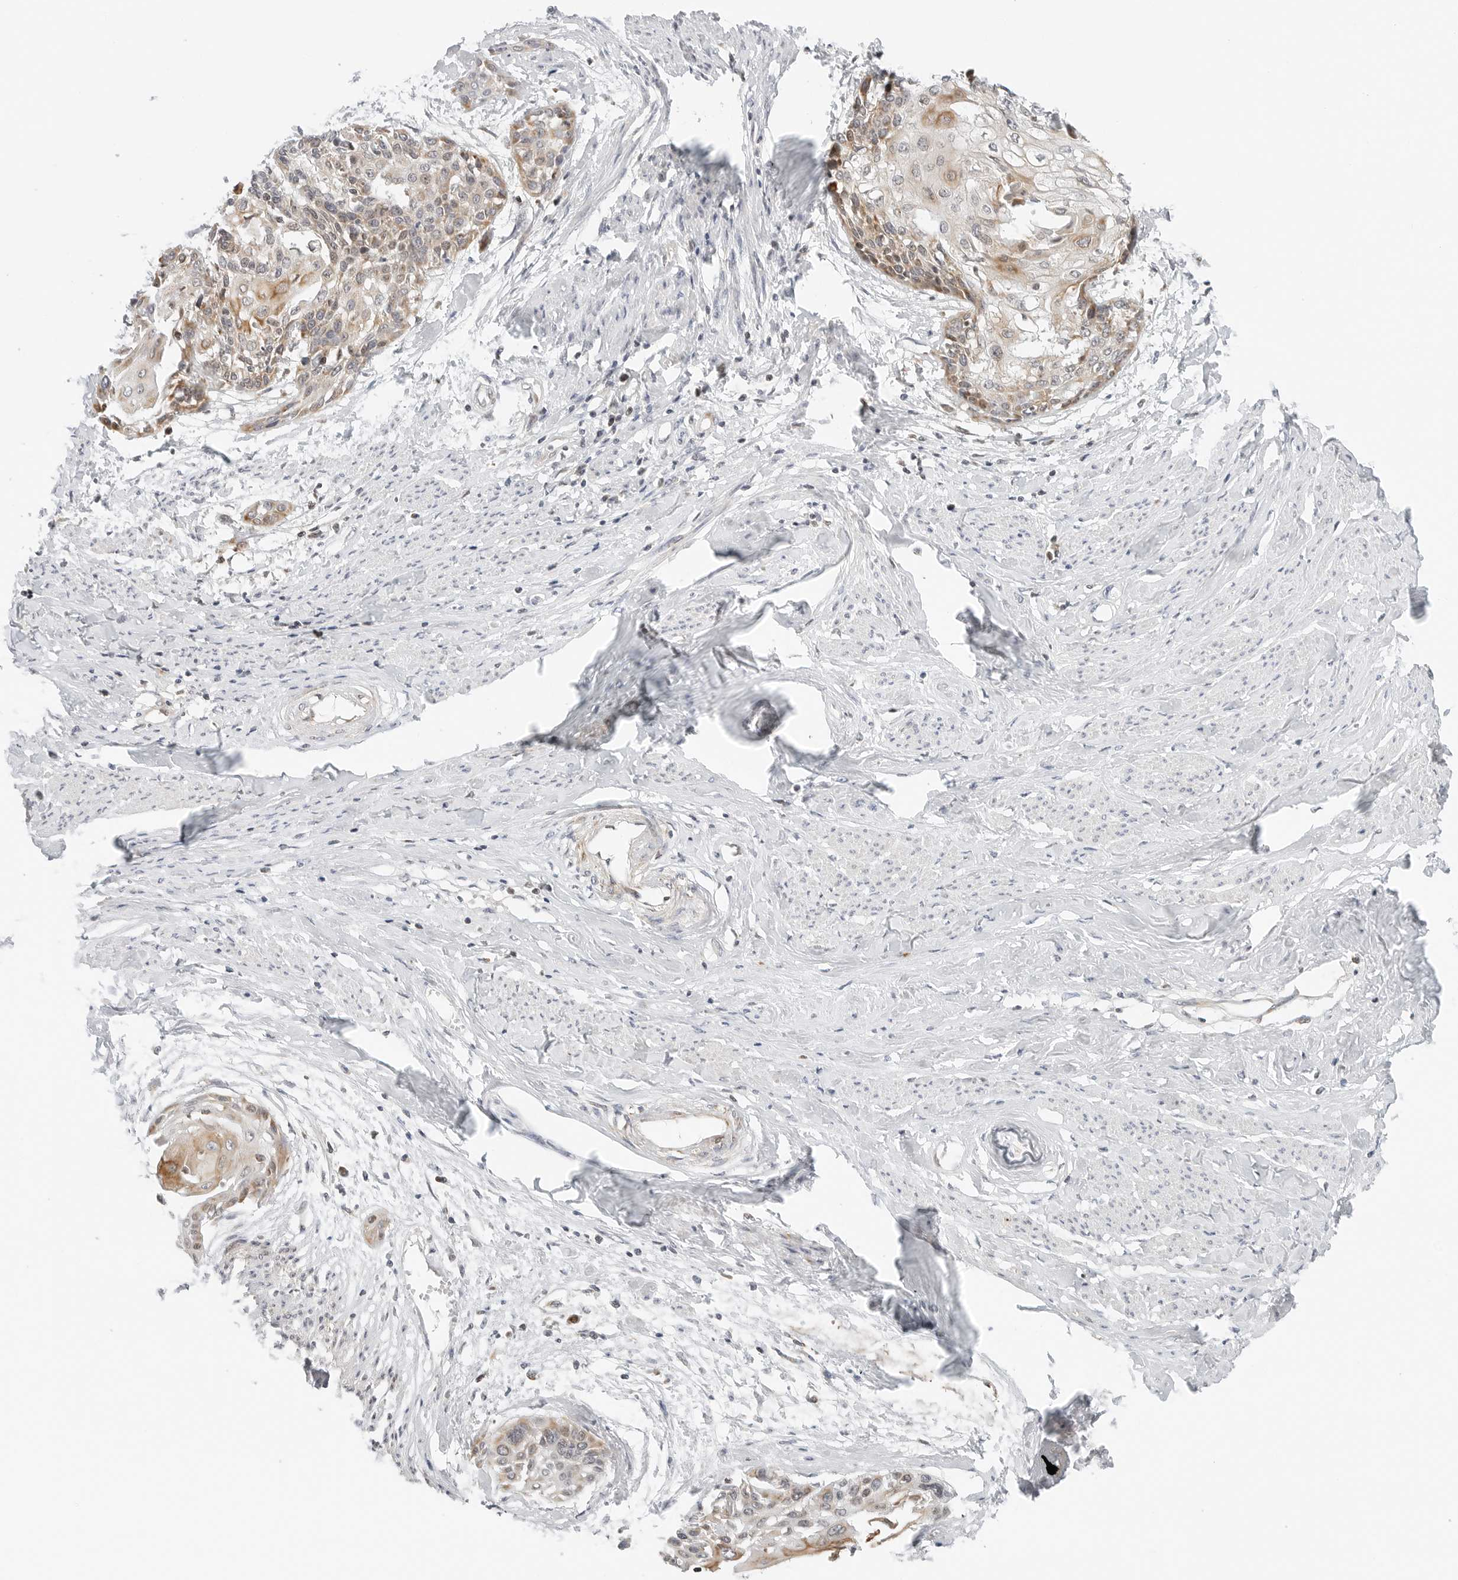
{"staining": {"intensity": "weak", "quantity": ">75%", "location": "cytoplasmic/membranous"}, "tissue": "cervical cancer", "cell_type": "Tumor cells", "image_type": "cancer", "snomed": [{"axis": "morphology", "description": "Squamous cell carcinoma, NOS"}, {"axis": "topography", "description": "Cervix"}], "caption": "Immunohistochemical staining of human cervical cancer demonstrates low levels of weak cytoplasmic/membranous protein staining in about >75% of tumor cells.", "gene": "DYRK4", "patient": {"sex": "female", "age": 57}}